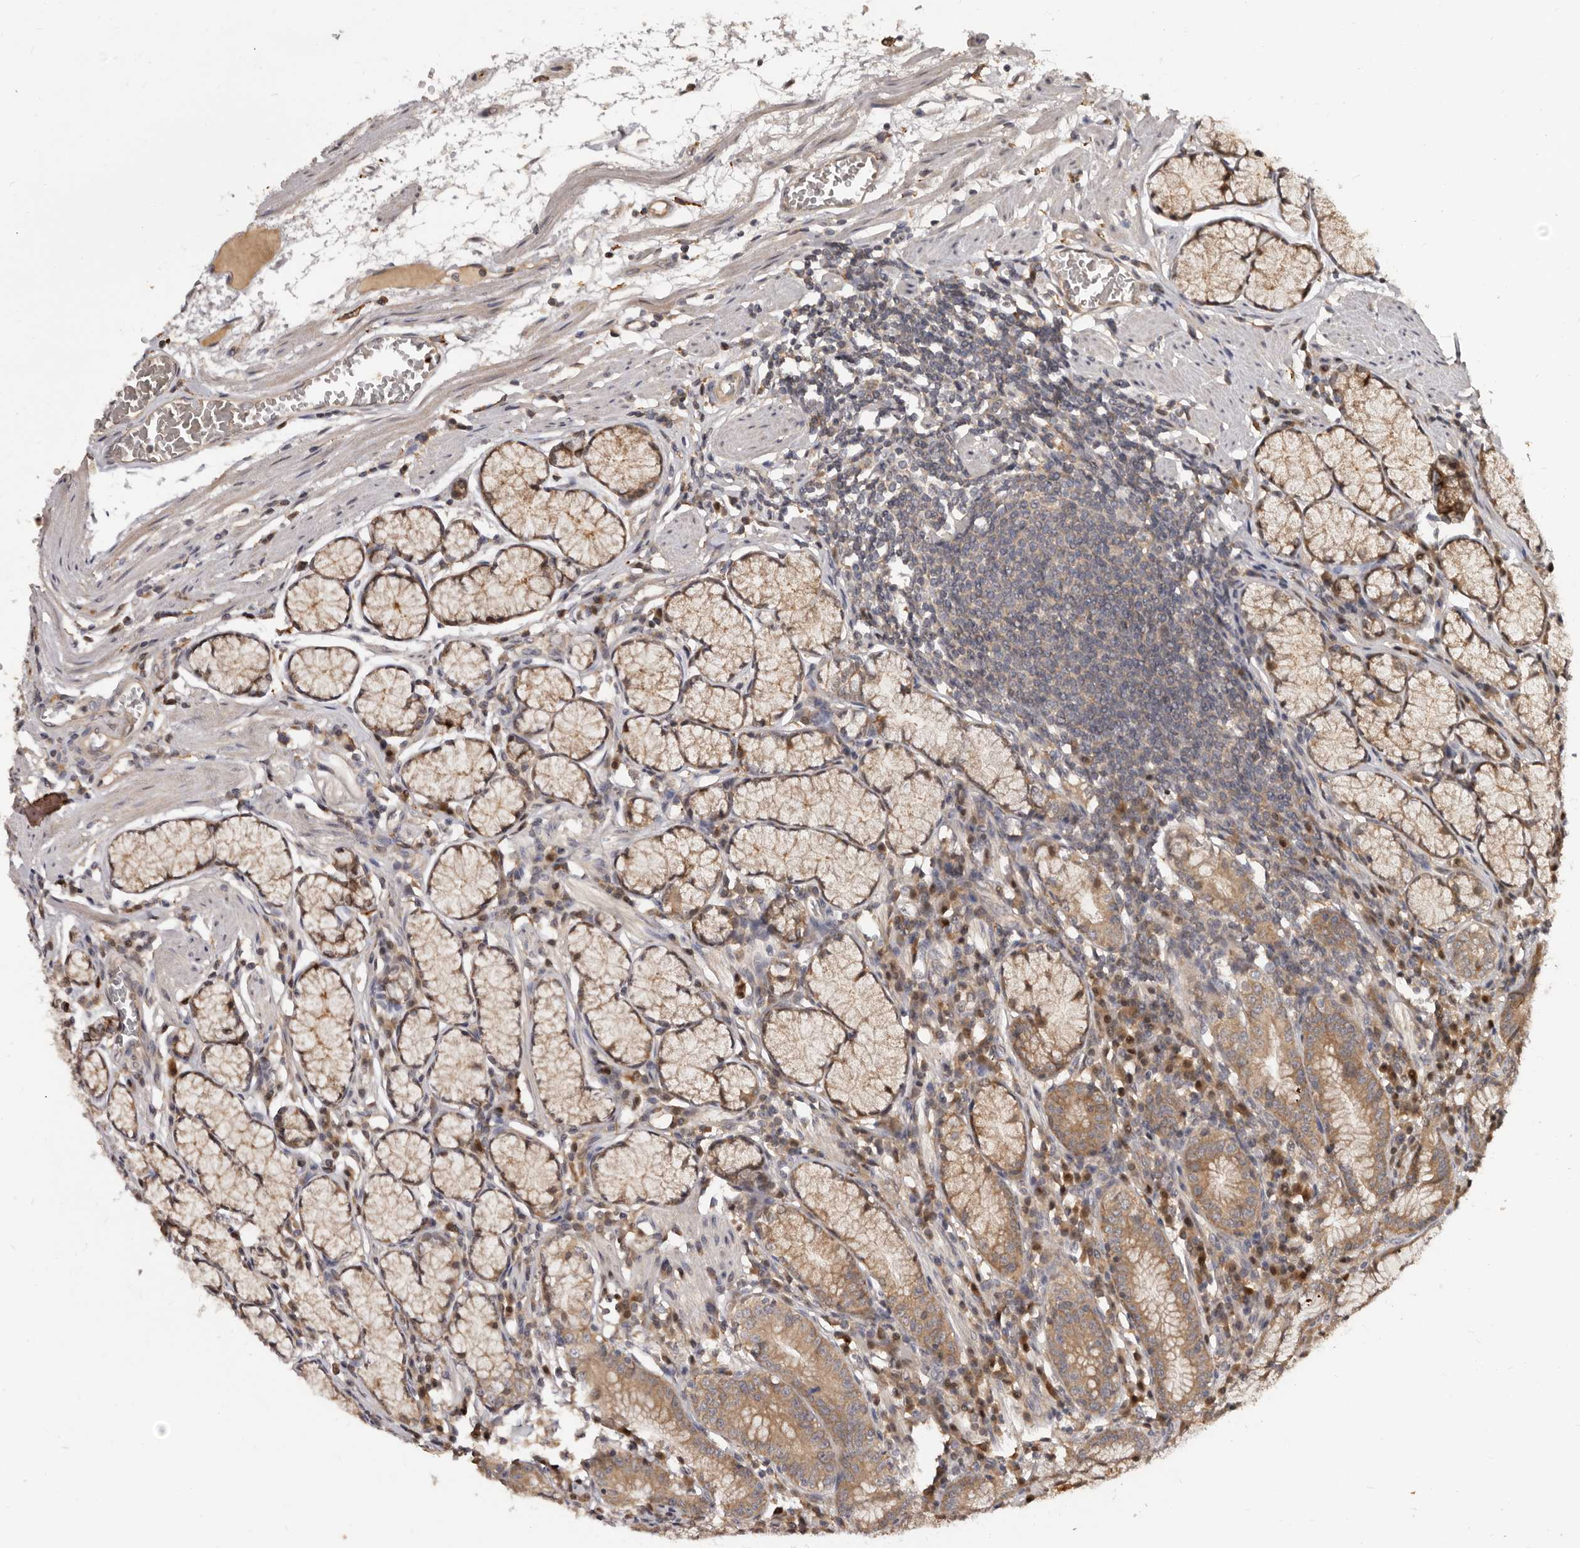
{"staining": {"intensity": "moderate", "quantity": ">75%", "location": "cytoplasmic/membranous"}, "tissue": "stomach", "cell_type": "Glandular cells", "image_type": "normal", "snomed": [{"axis": "morphology", "description": "Normal tissue, NOS"}, {"axis": "topography", "description": "Stomach"}], "caption": "The immunohistochemical stain labels moderate cytoplasmic/membranous staining in glandular cells of normal stomach. (DAB IHC, brown staining for protein, blue staining for nuclei).", "gene": "INAVA", "patient": {"sex": "male", "age": 55}}